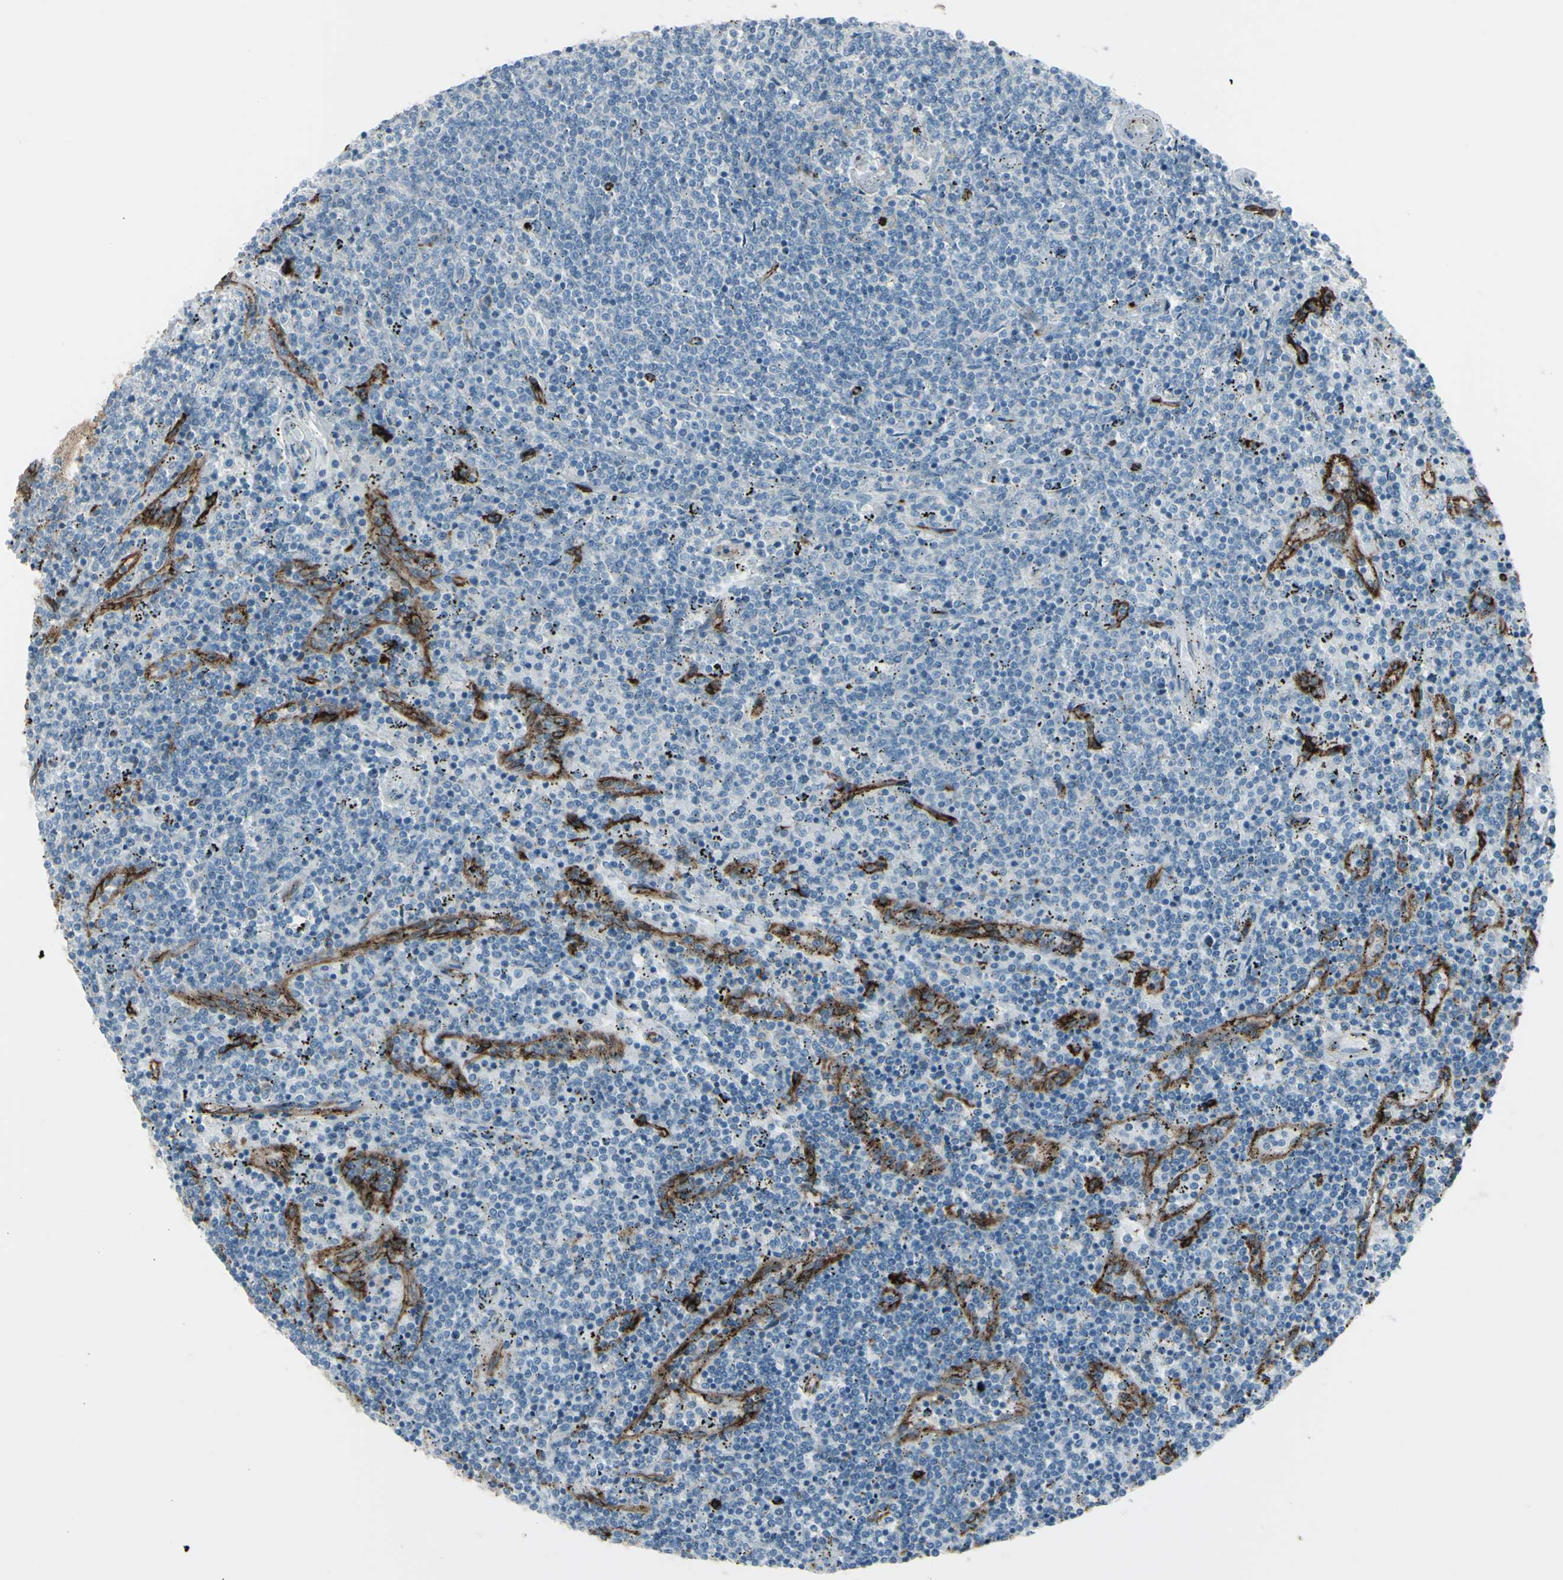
{"staining": {"intensity": "negative", "quantity": "none", "location": "none"}, "tissue": "lymphoma", "cell_type": "Tumor cells", "image_type": "cancer", "snomed": [{"axis": "morphology", "description": "Malignant lymphoma, non-Hodgkin's type, Low grade"}, {"axis": "topography", "description": "Spleen"}], "caption": "Protein analysis of lymphoma reveals no significant staining in tumor cells.", "gene": "GPR34", "patient": {"sex": "female", "age": 50}}